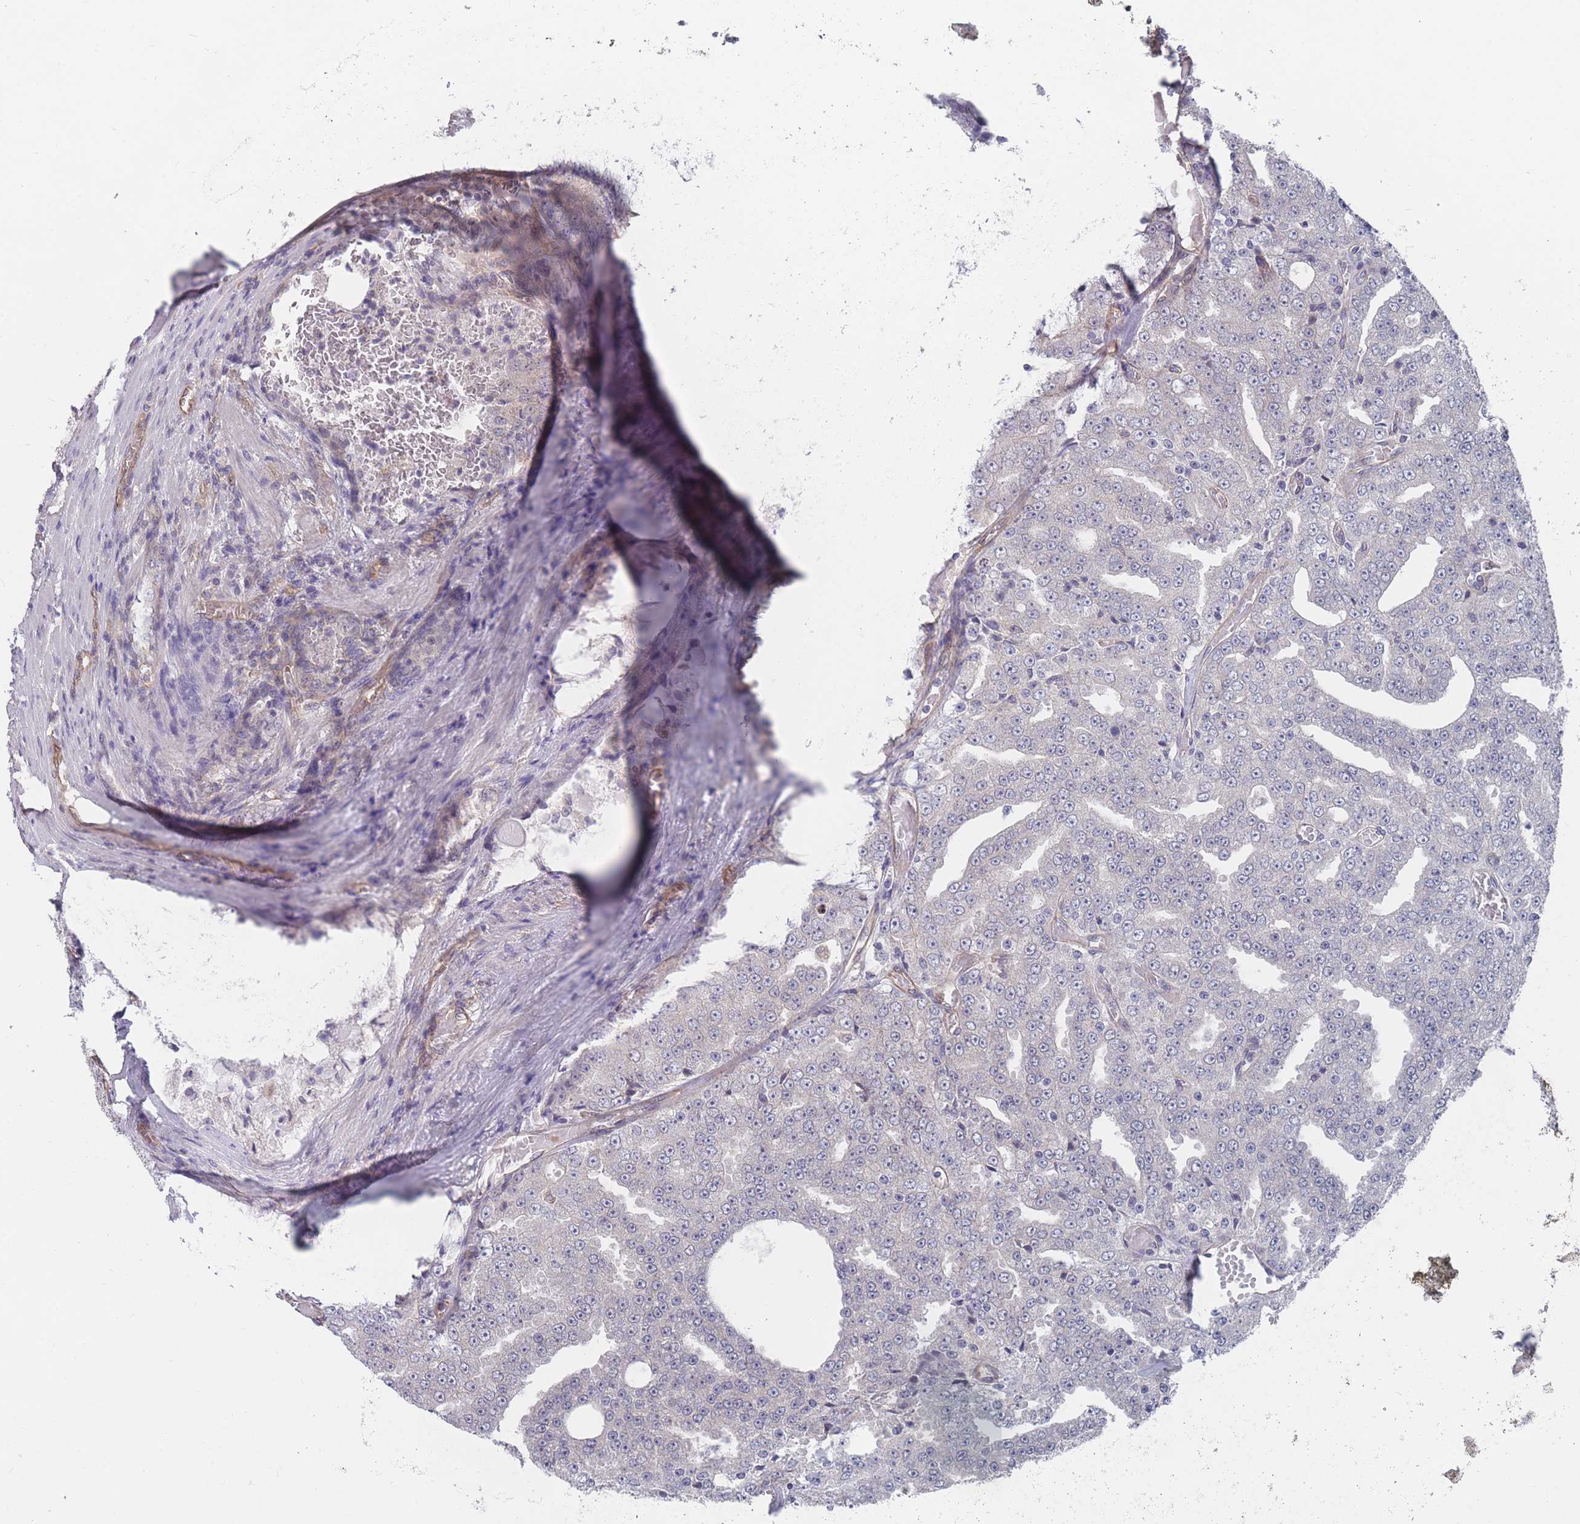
{"staining": {"intensity": "negative", "quantity": "none", "location": "none"}, "tissue": "prostate cancer", "cell_type": "Tumor cells", "image_type": "cancer", "snomed": [{"axis": "morphology", "description": "Adenocarcinoma, High grade"}, {"axis": "topography", "description": "Prostate"}], "caption": "Histopathology image shows no significant protein expression in tumor cells of prostate adenocarcinoma (high-grade). (Immunohistochemistry (ihc), brightfield microscopy, high magnification).", "gene": "SLC1A6", "patient": {"sex": "male", "age": 63}}